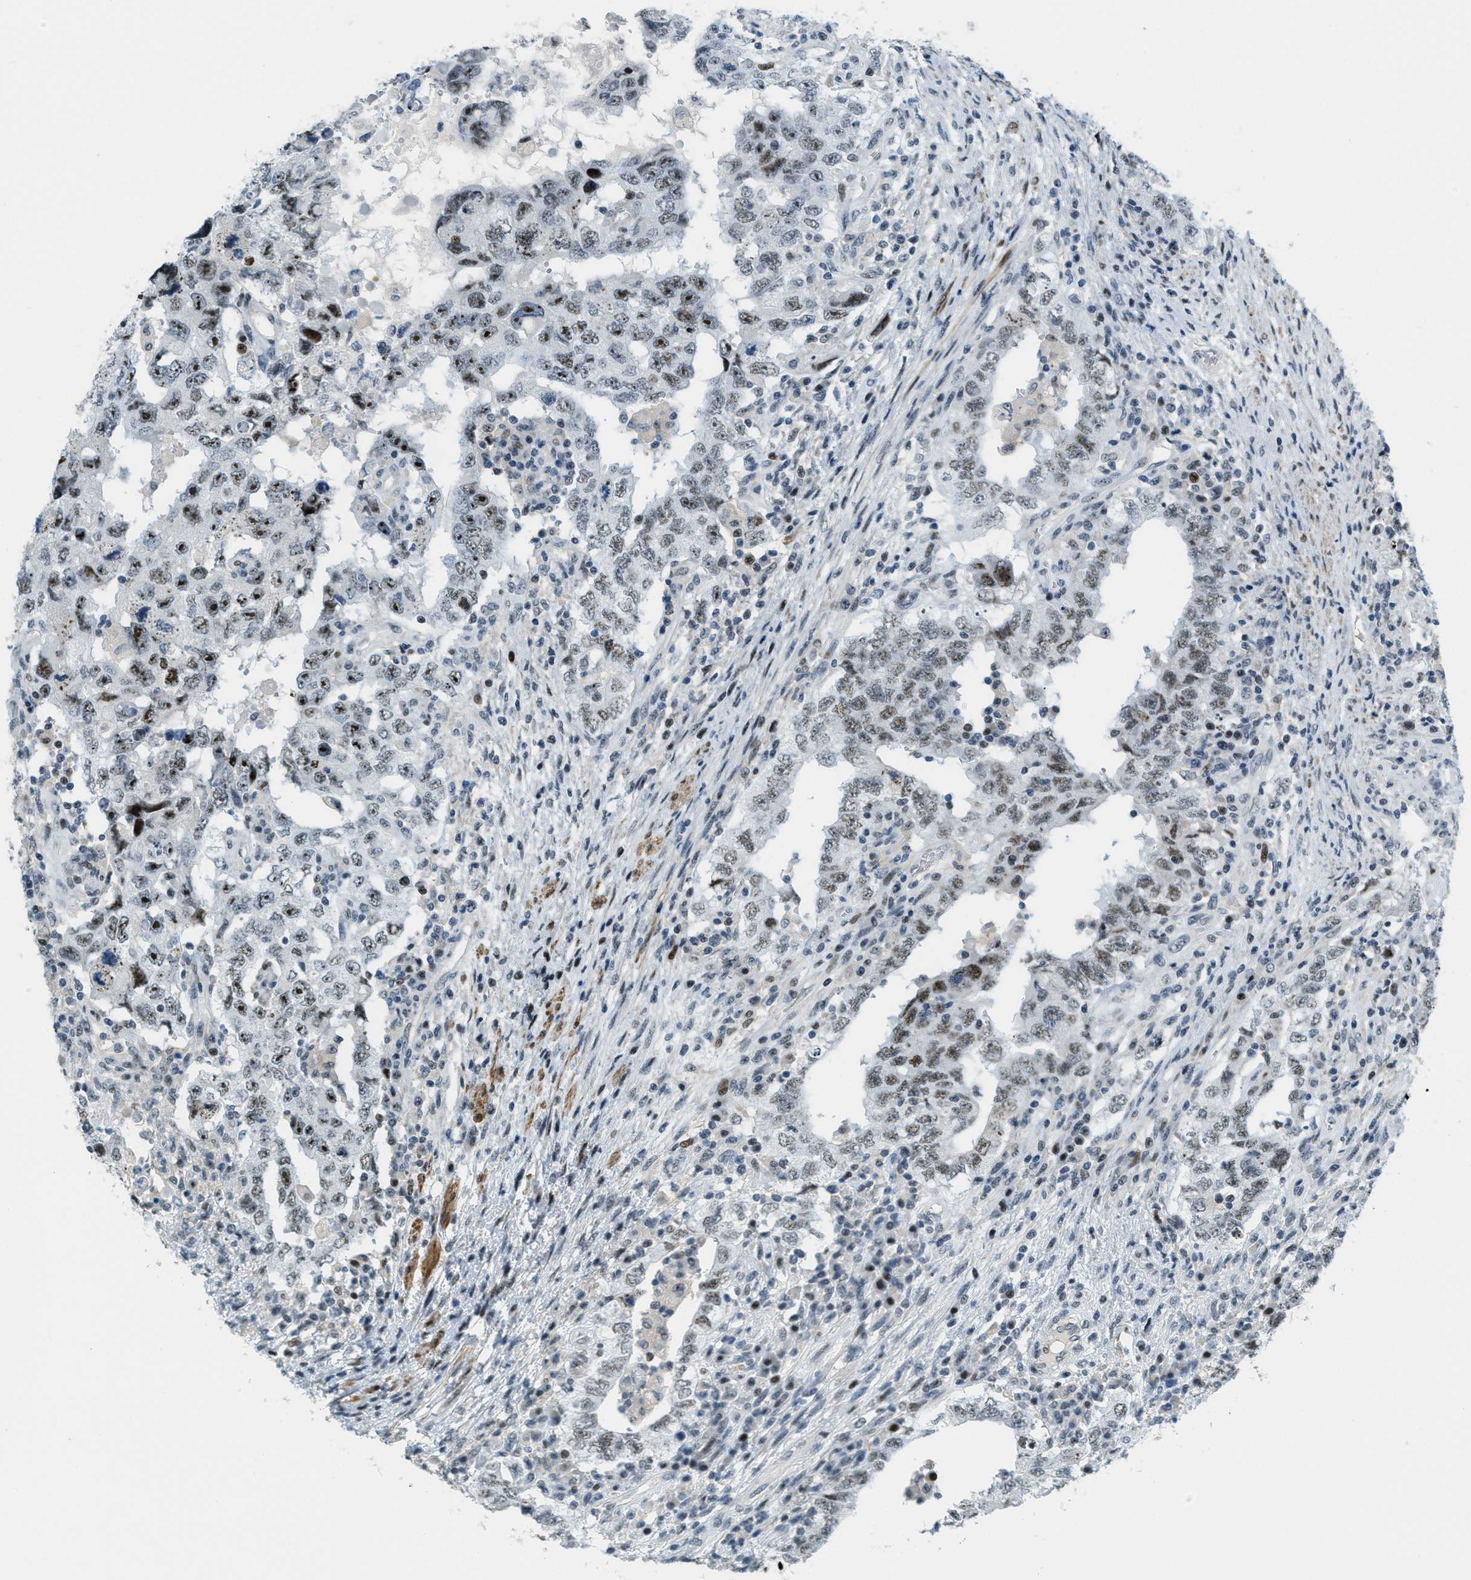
{"staining": {"intensity": "moderate", "quantity": "25%-75%", "location": "nuclear"}, "tissue": "testis cancer", "cell_type": "Tumor cells", "image_type": "cancer", "snomed": [{"axis": "morphology", "description": "Carcinoma, Embryonal, NOS"}, {"axis": "topography", "description": "Testis"}], "caption": "Protein staining demonstrates moderate nuclear expression in about 25%-75% of tumor cells in testis embryonal carcinoma.", "gene": "ZDHHC23", "patient": {"sex": "male", "age": 26}}